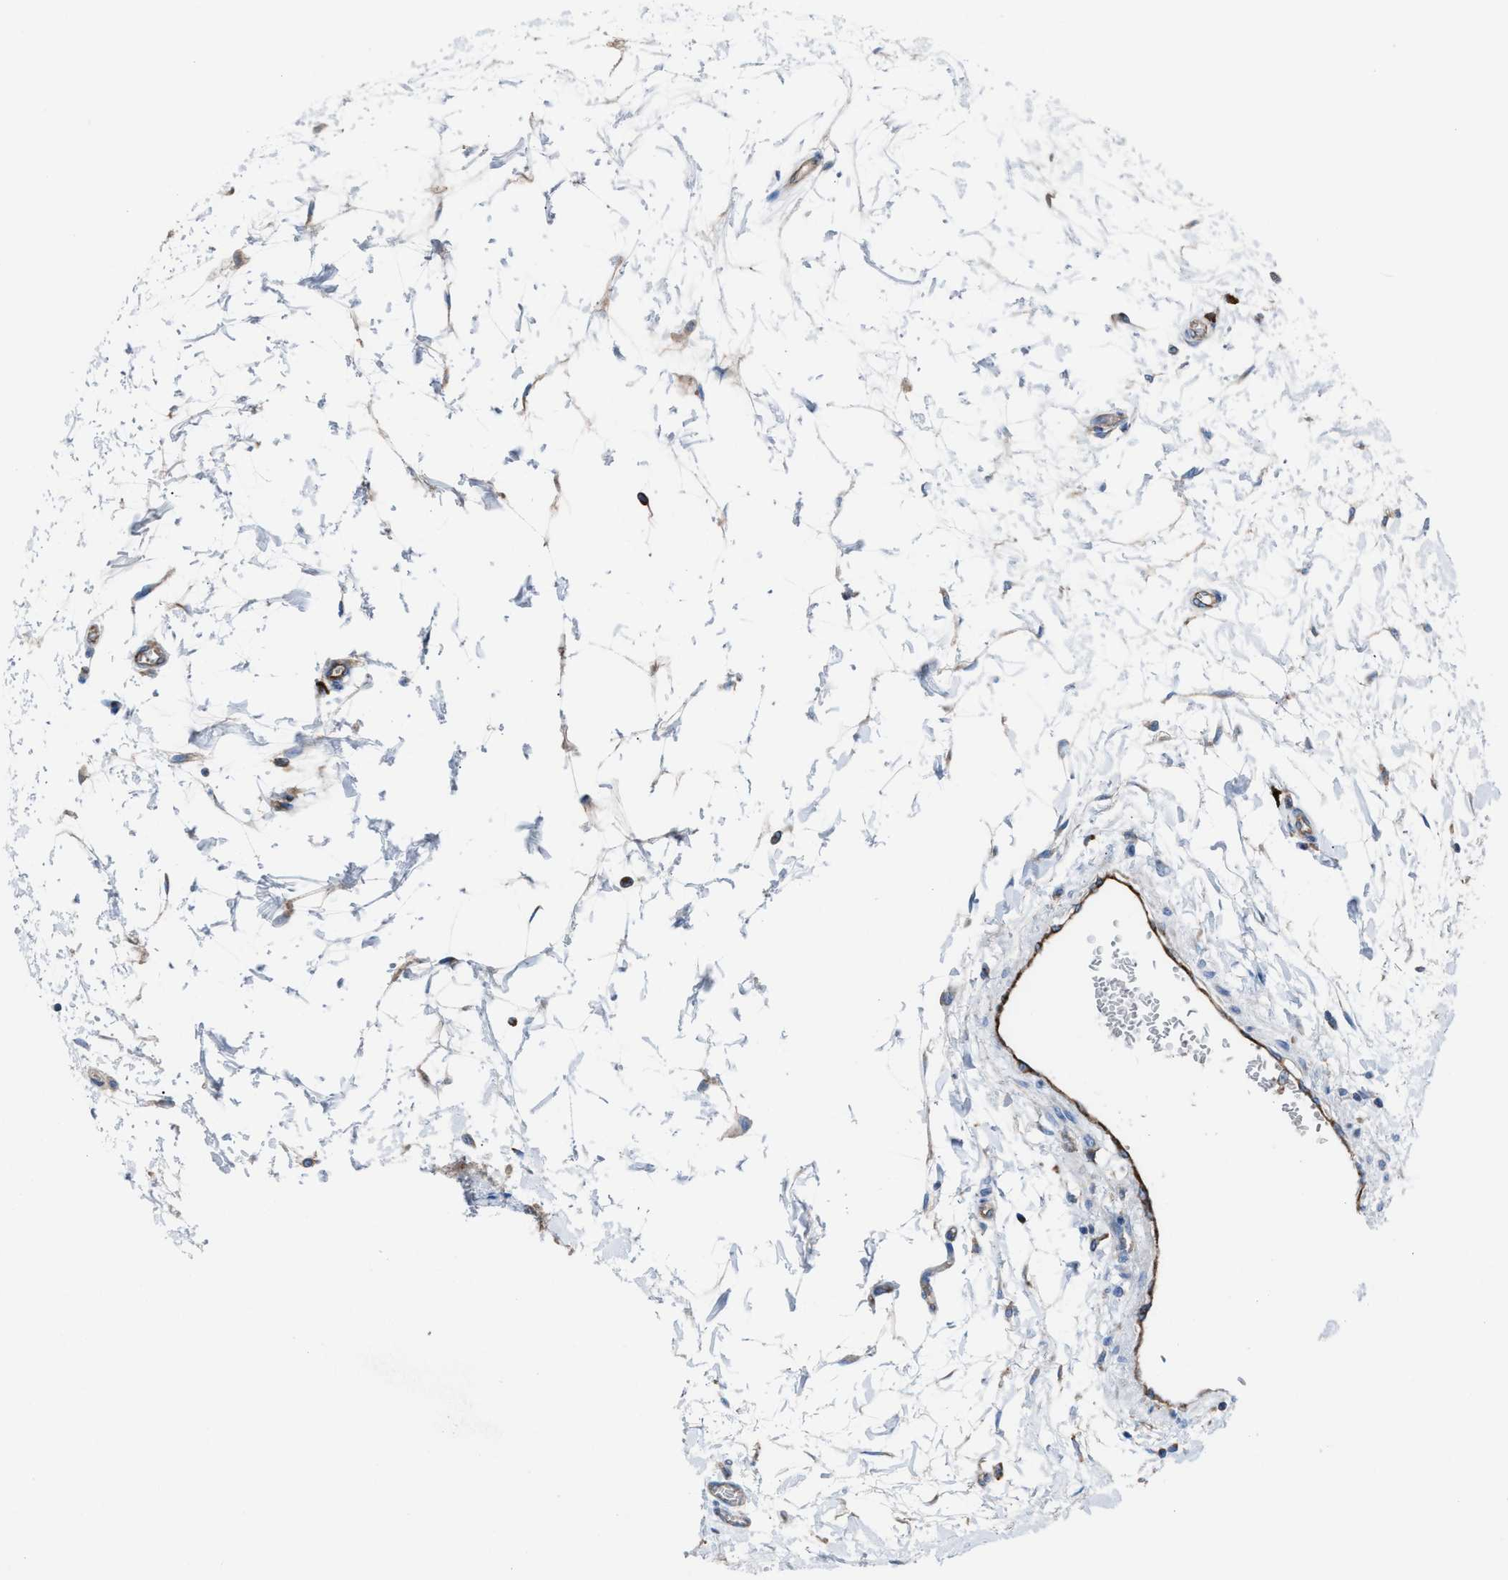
{"staining": {"intensity": "weak", "quantity": "25%-75%", "location": "cytoplasmic/membranous"}, "tissue": "stomach", "cell_type": "Glandular cells", "image_type": "normal", "snomed": [{"axis": "morphology", "description": "Normal tissue, NOS"}, {"axis": "topography", "description": "Stomach, upper"}], "caption": "IHC micrograph of benign stomach stained for a protein (brown), which shows low levels of weak cytoplasmic/membranous positivity in about 25%-75% of glandular cells.", "gene": "NYAP1", "patient": {"sex": "female", "age": 56}}